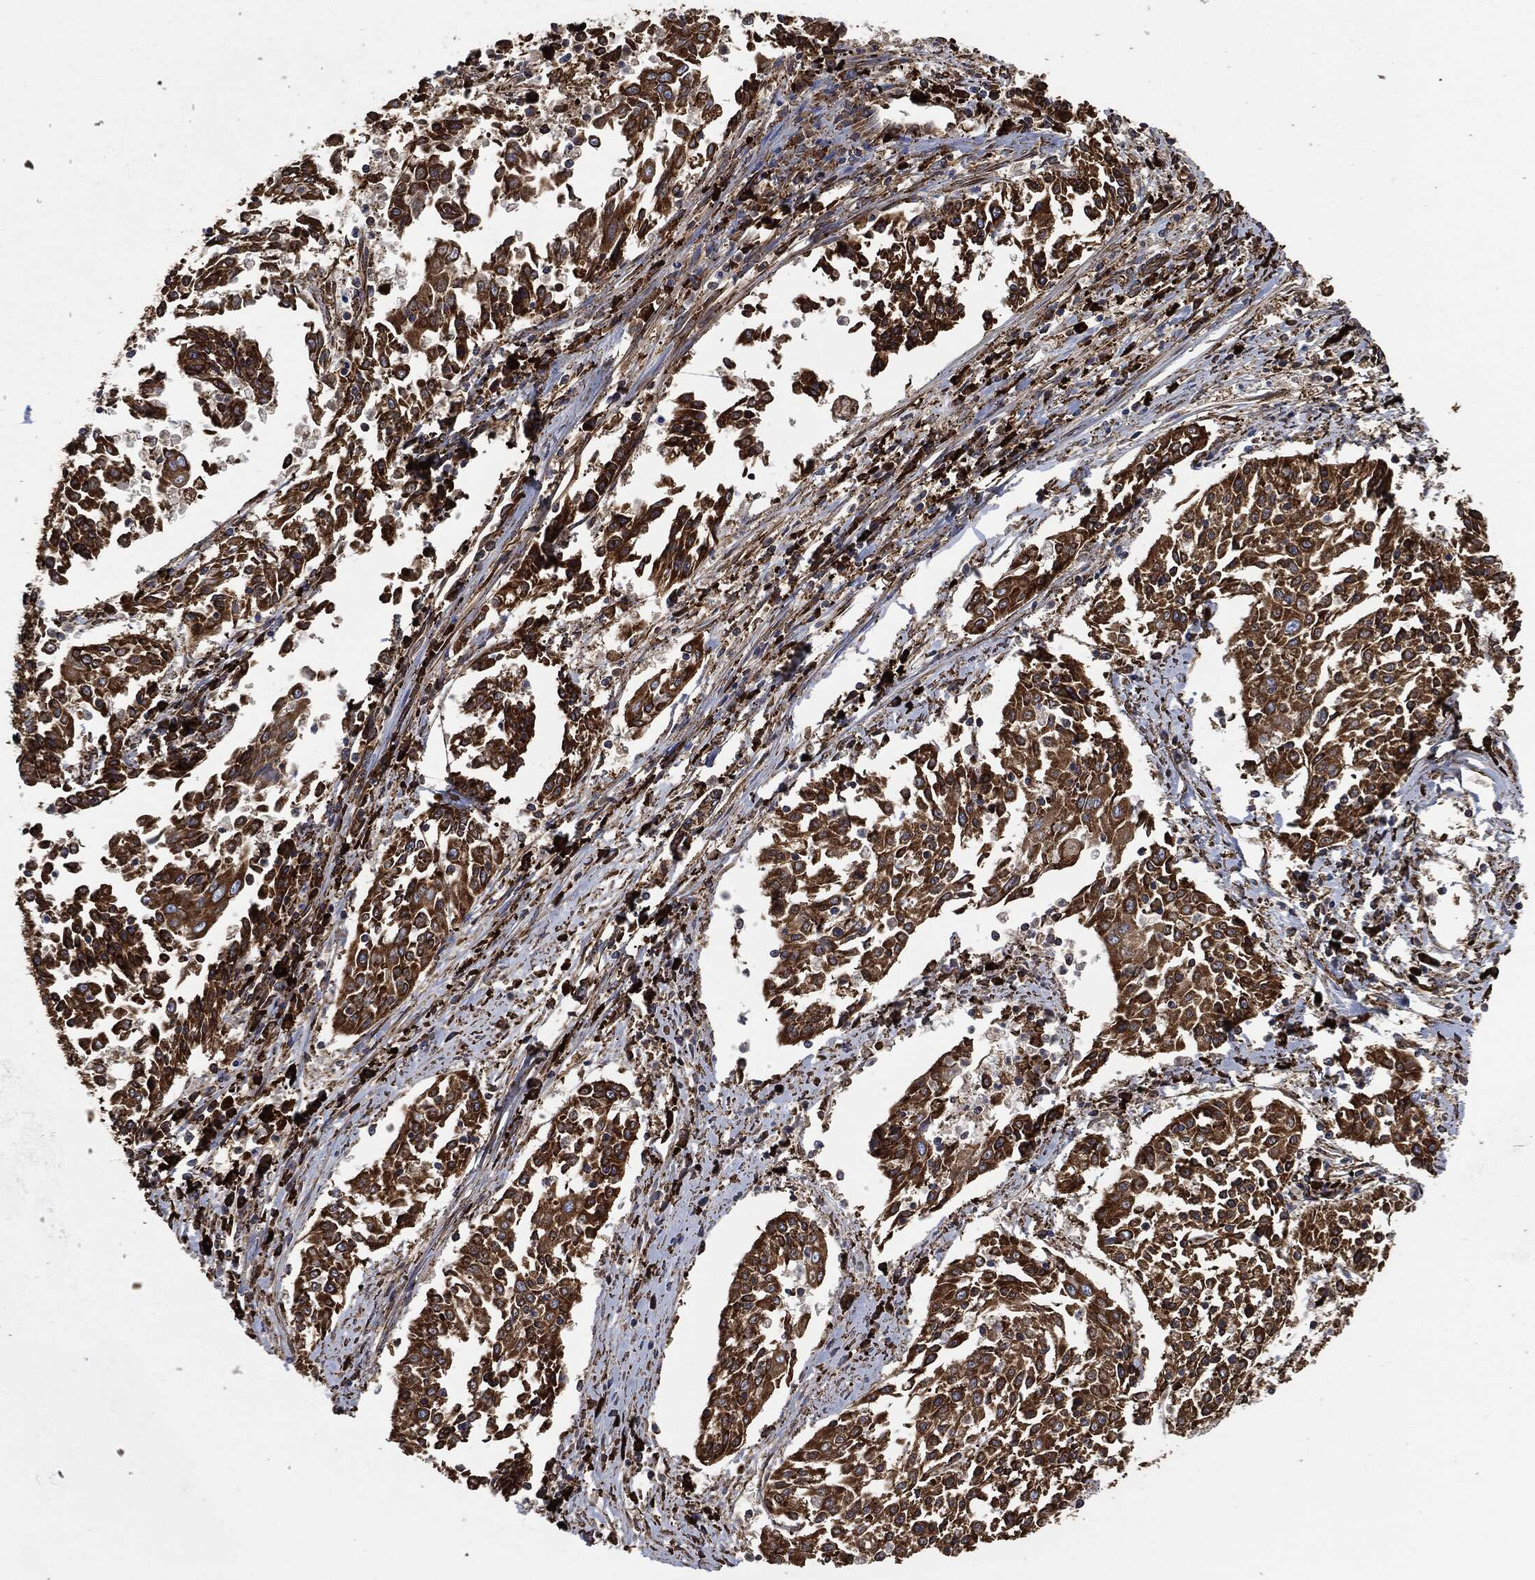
{"staining": {"intensity": "strong", "quantity": ">75%", "location": "cytoplasmic/membranous"}, "tissue": "cervical cancer", "cell_type": "Tumor cells", "image_type": "cancer", "snomed": [{"axis": "morphology", "description": "Squamous cell carcinoma, NOS"}, {"axis": "topography", "description": "Cervix"}], "caption": "Strong cytoplasmic/membranous positivity for a protein is seen in approximately >75% of tumor cells of cervical cancer using IHC.", "gene": "AMFR", "patient": {"sex": "female", "age": 41}}